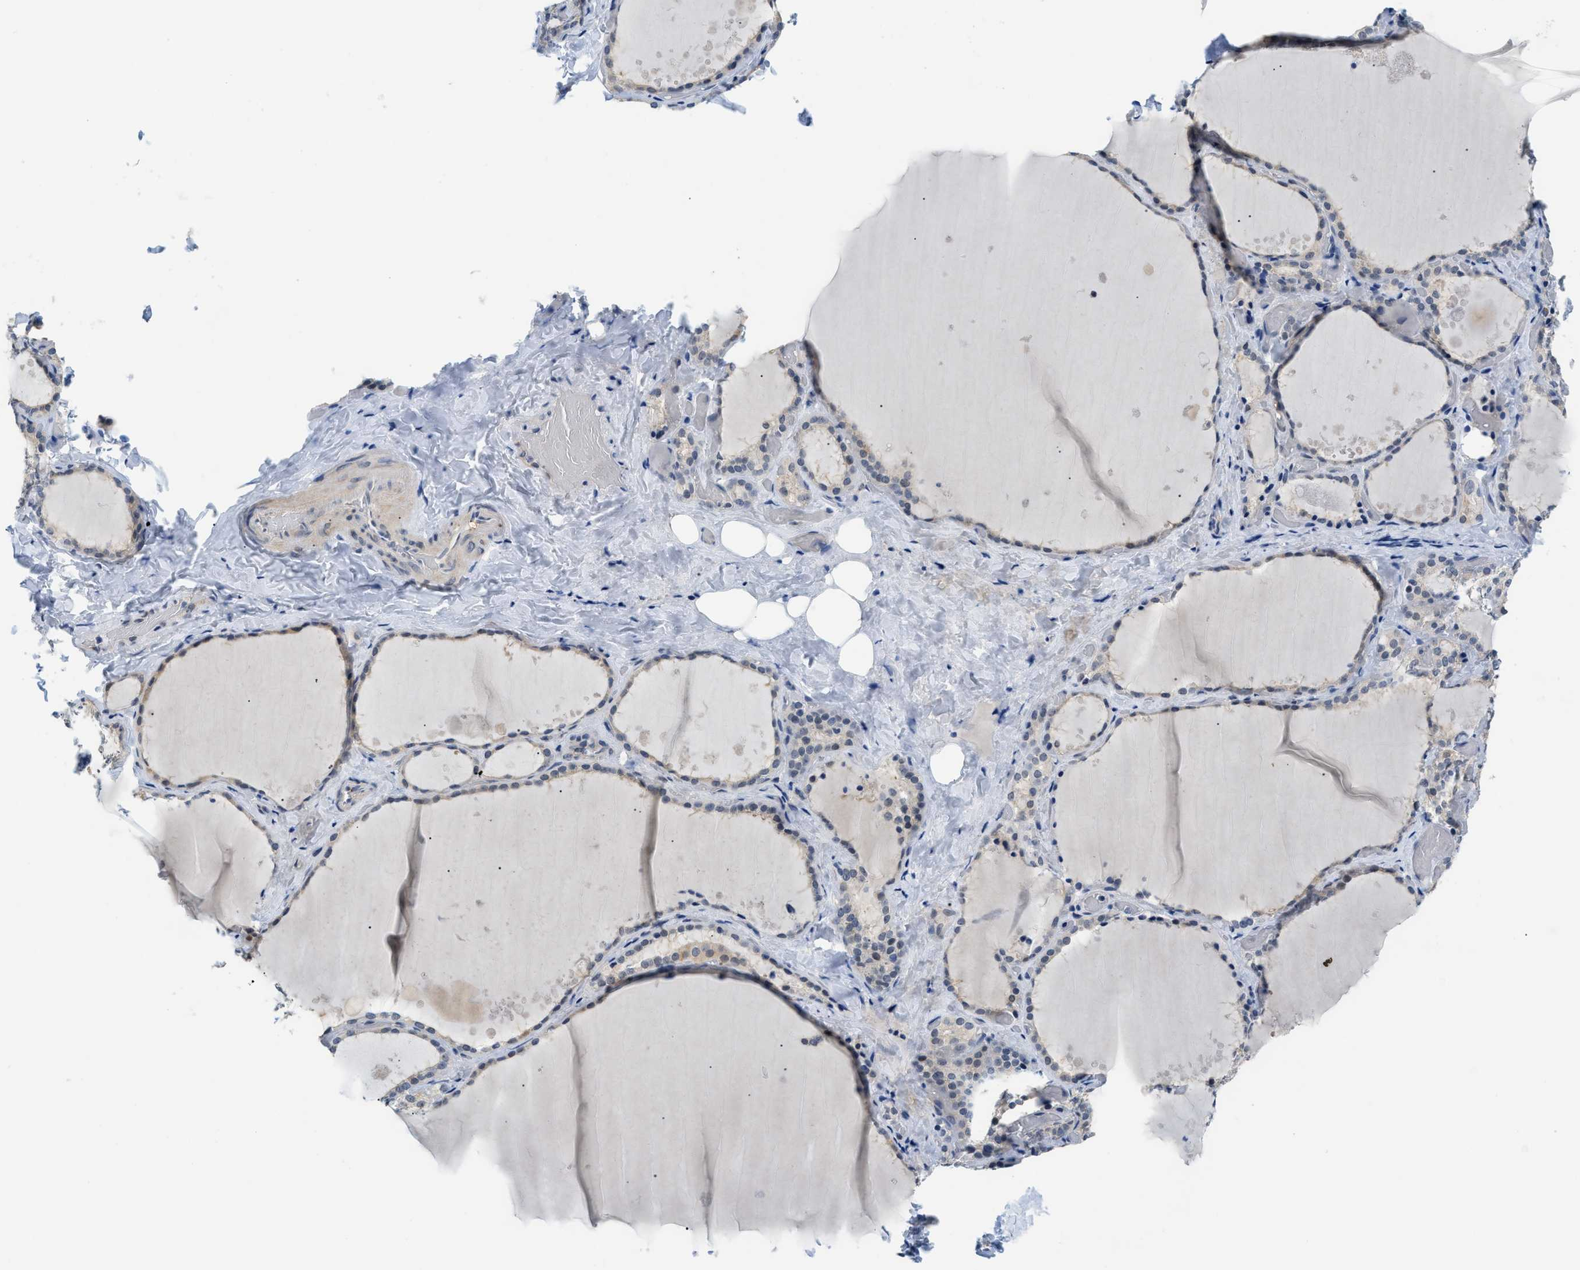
{"staining": {"intensity": "weak", "quantity": "25%-75%", "location": "cytoplasmic/membranous"}, "tissue": "thyroid gland", "cell_type": "Glandular cells", "image_type": "normal", "snomed": [{"axis": "morphology", "description": "Normal tissue, NOS"}, {"axis": "topography", "description": "Thyroid gland"}], "caption": "Brown immunohistochemical staining in normal human thyroid gland displays weak cytoplasmic/membranous expression in about 25%-75% of glandular cells.", "gene": "PSAT1", "patient": {"sex": "female", "age": 44}}